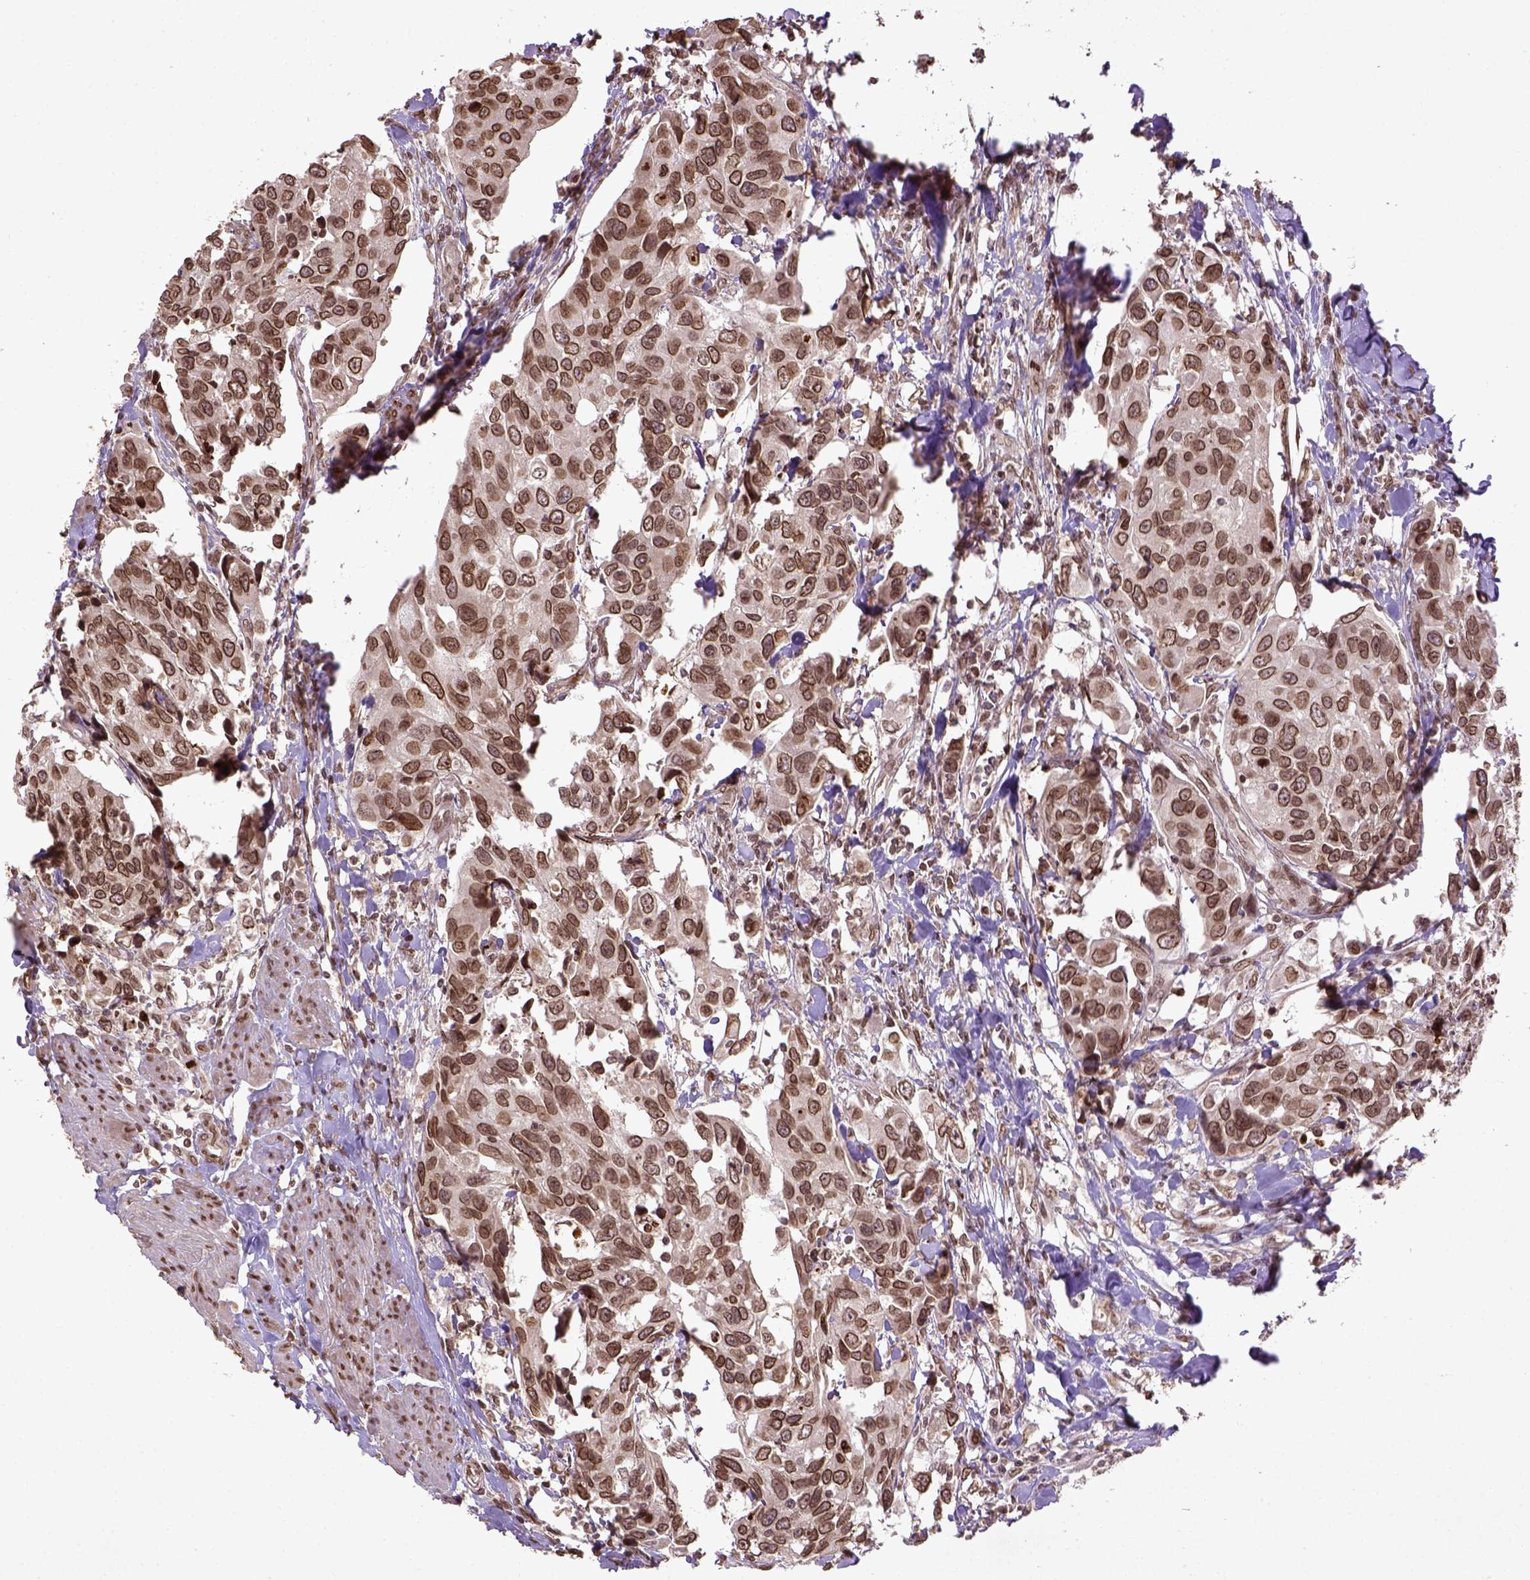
{"staining": {"intensity": "moderate", "quantity": ">75%", "location": "nuclear"}, "tissue": "urothelial cancer", "cell_type": "Tumor cells", "image_type": "cancer", "snomed": [{"axis": "morphology", "description": "Urothelial carcinoma, High grade"}, {"axis": "topography", "description": "Urinary bladder"}], "caption": "Immunohistochemical staining of human high-grade urothelial carcinoma reveals medium levels of moderate nuclear expression in approximately >75% of tumor cells. (DAB IHC with brightfield microscopy, high magnification).", "gene": "BANF1", "patient": {"sex": "male", "age": 60}}